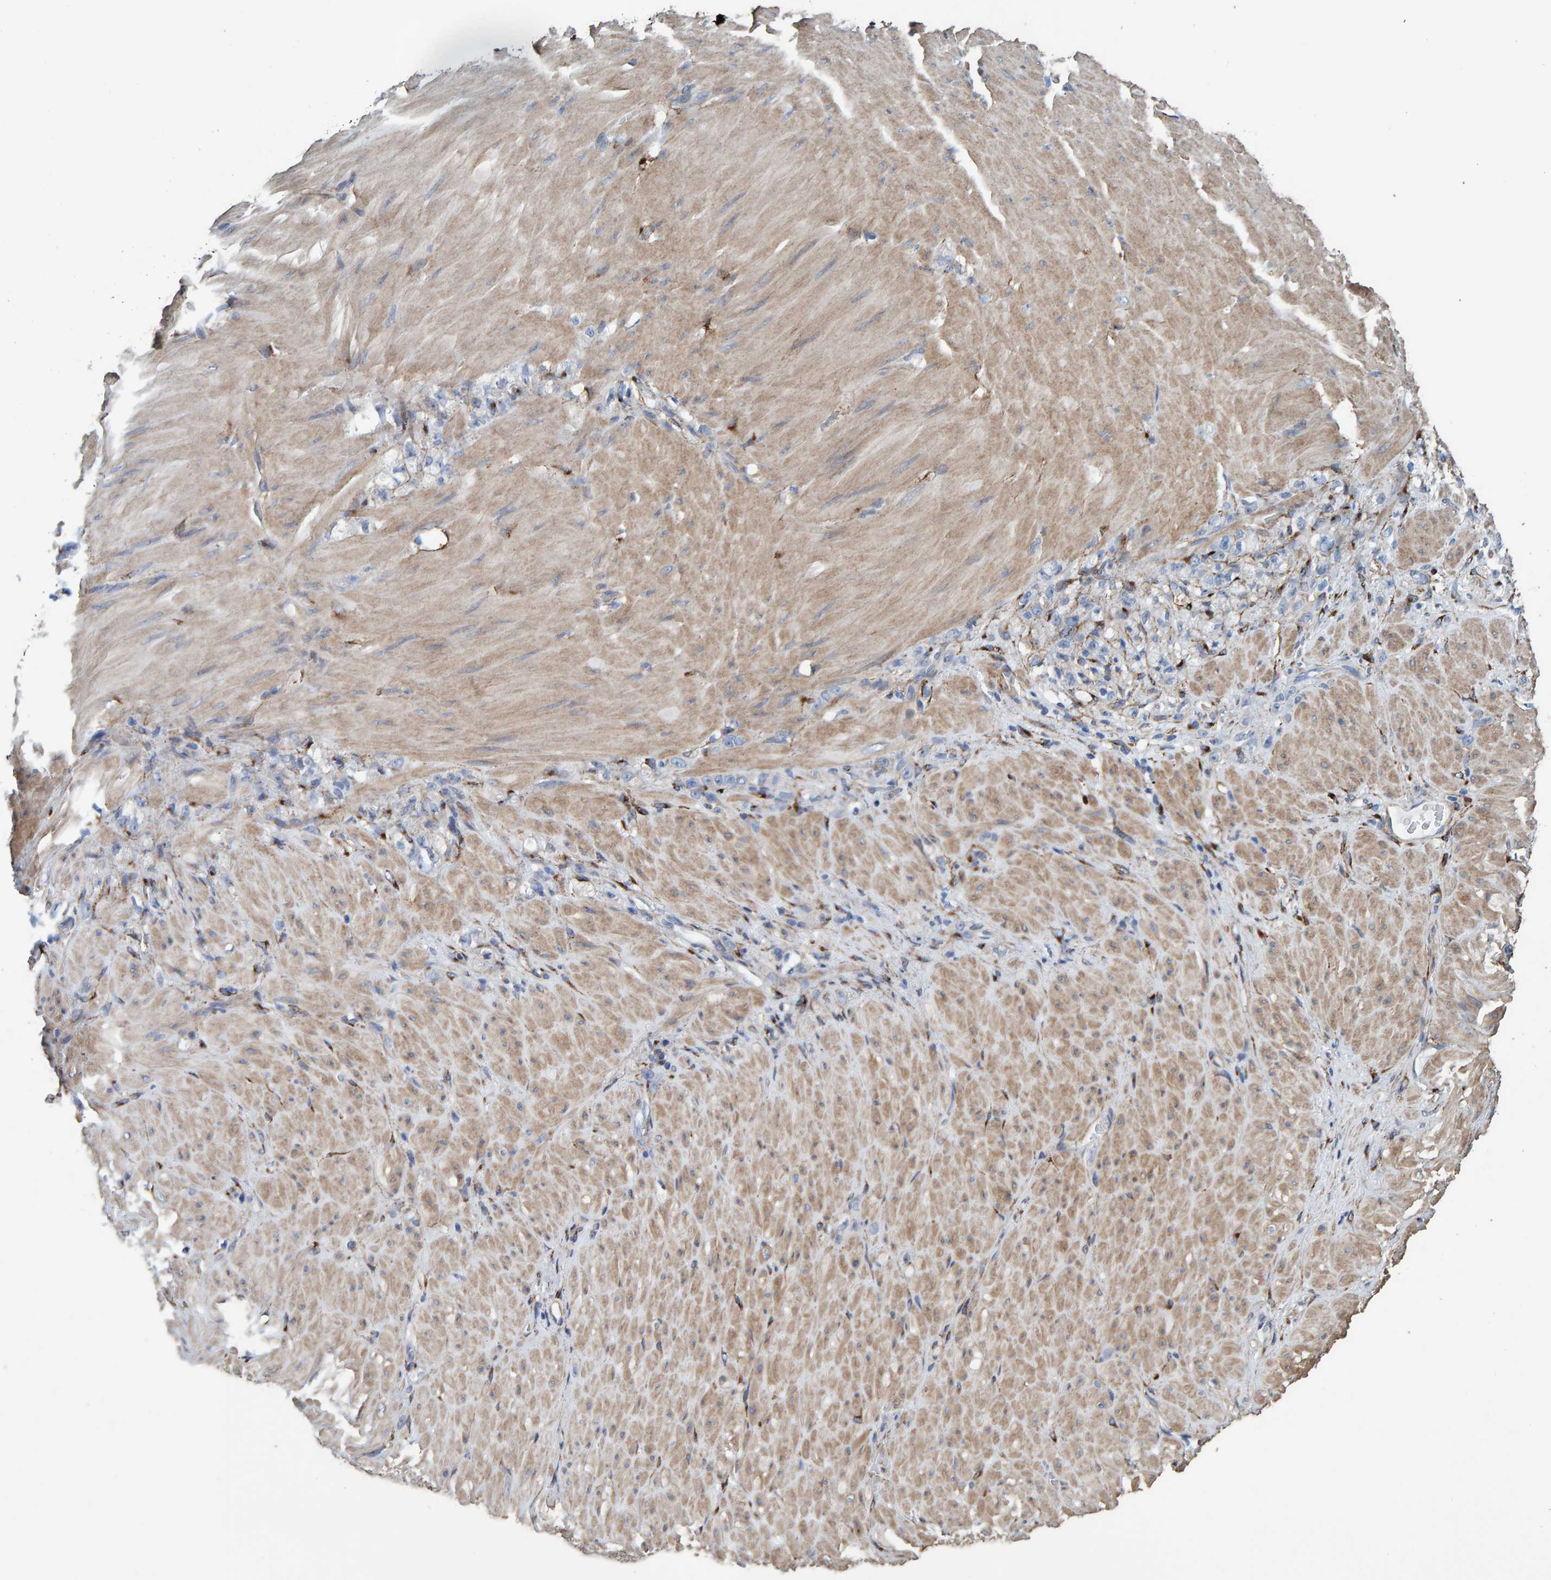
{"staining": {"intensity": "negative", "quantity": "none", "location": "none"}, "tissue": "stomach cancer", "cell_type": "Tumor cells", "image_type": "cancer", "snomed": [{"axis": "morphology", "description": "Normal tissue, NOS"}, {"axis": "morphology", "description": "Adenocarcinoma, NOS"}, {"axis": "topography", "description": "Stomach"}], "caption": "This is an IHC micrograph of human stomach adenocarcinoma. There is no staining in tumor cells.", "gene": "LRP1", "patient": {"sex": "male", "age": 82}}